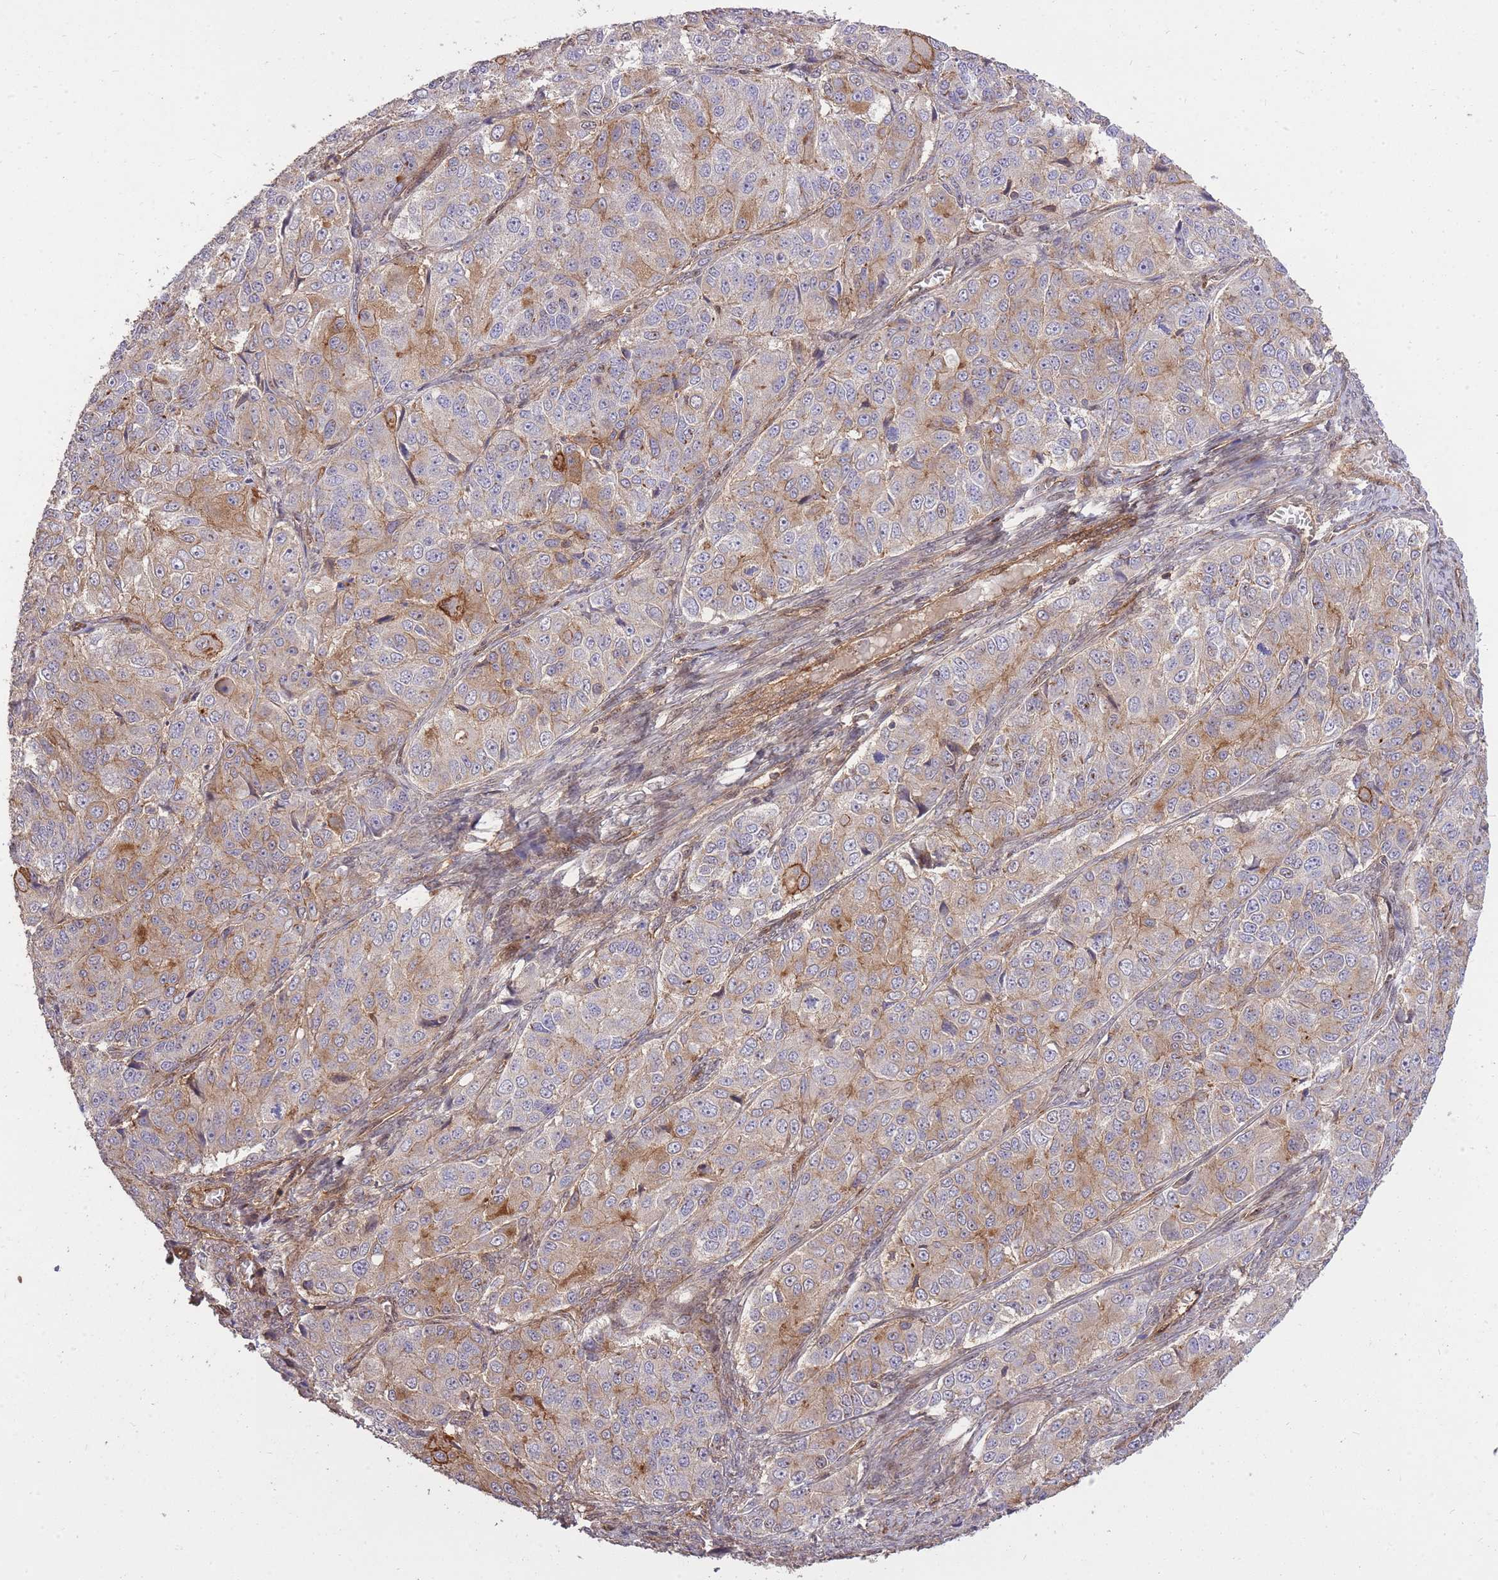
{"staining": {"intensity": "moderate", "quantity": "25%-75%", "location": "cytoplasmic/membranous"}, "tissue": "ovarian cancer", "cell_type": "Tumor cells", "image_type": "cancer", "snomed": [{"axis": "morphology", "description": "Carcinoma, endometroid"}, {"axis": "topography", "description": "Ovary"}], "caption": "Immunohistochemical staining of human ovarian endometroid carcinoma exhibits moderate cytoplasmic/membranous protein expression in about 25%-75% of tumor cells.", "gene": "PLD1", "patient": {"sex": "female", "age": 51}}